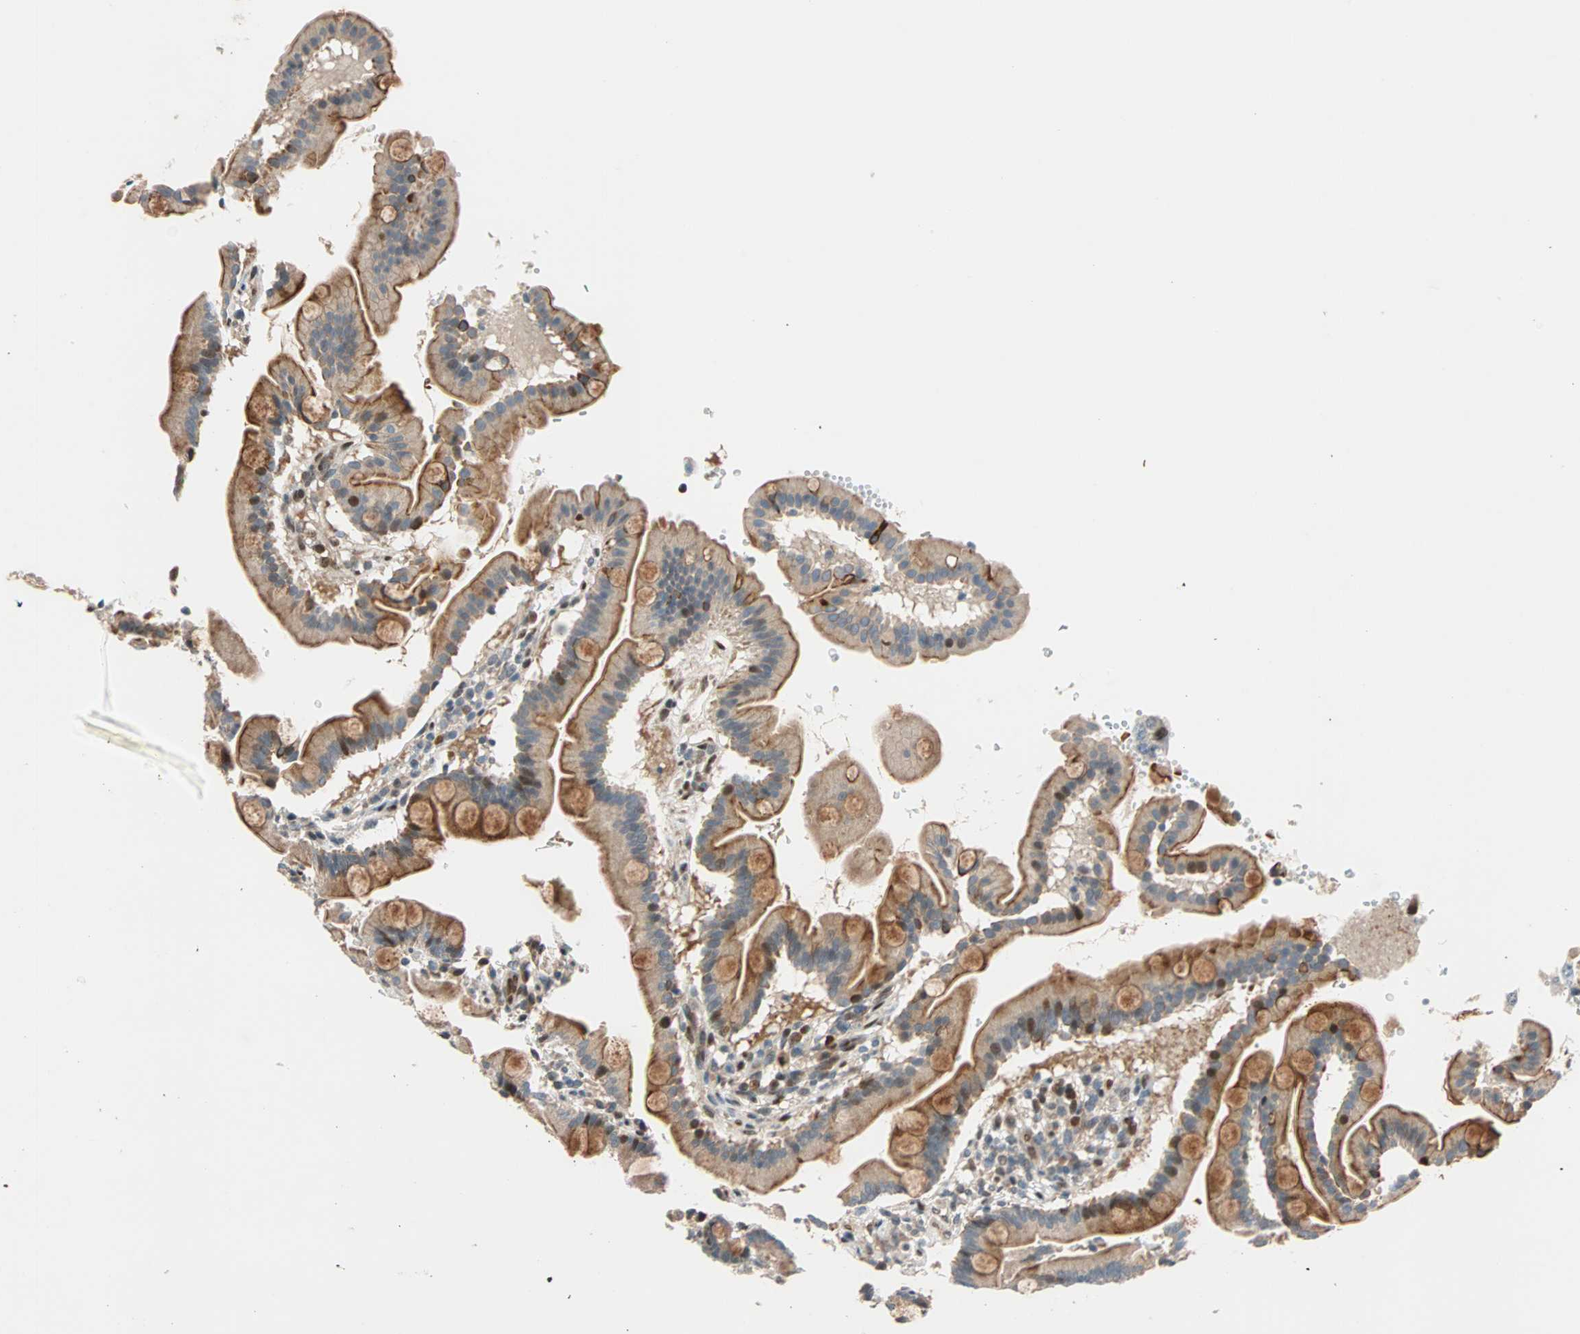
{"staining": {"intensity": "strong", "quantity": ">75%", "location": "cytoplasmic/membranous"}, "tissue": "duodenum", "cell_type": "Glandular cells", "image_type": "normal", "snomed": [{"axis": "morphology", "description": "Normal tissue, NOS"}, {"axis": "topography", "description": "Duodenum"}], "caption": "Immunohistochemistry (IHC) of normal duodenum reveals high levels of strong cytoplasmic/membranous staining in about >75% of glandular cells.", "gene": "HECW1", "patient": {"sex": "male", "age": 50}}